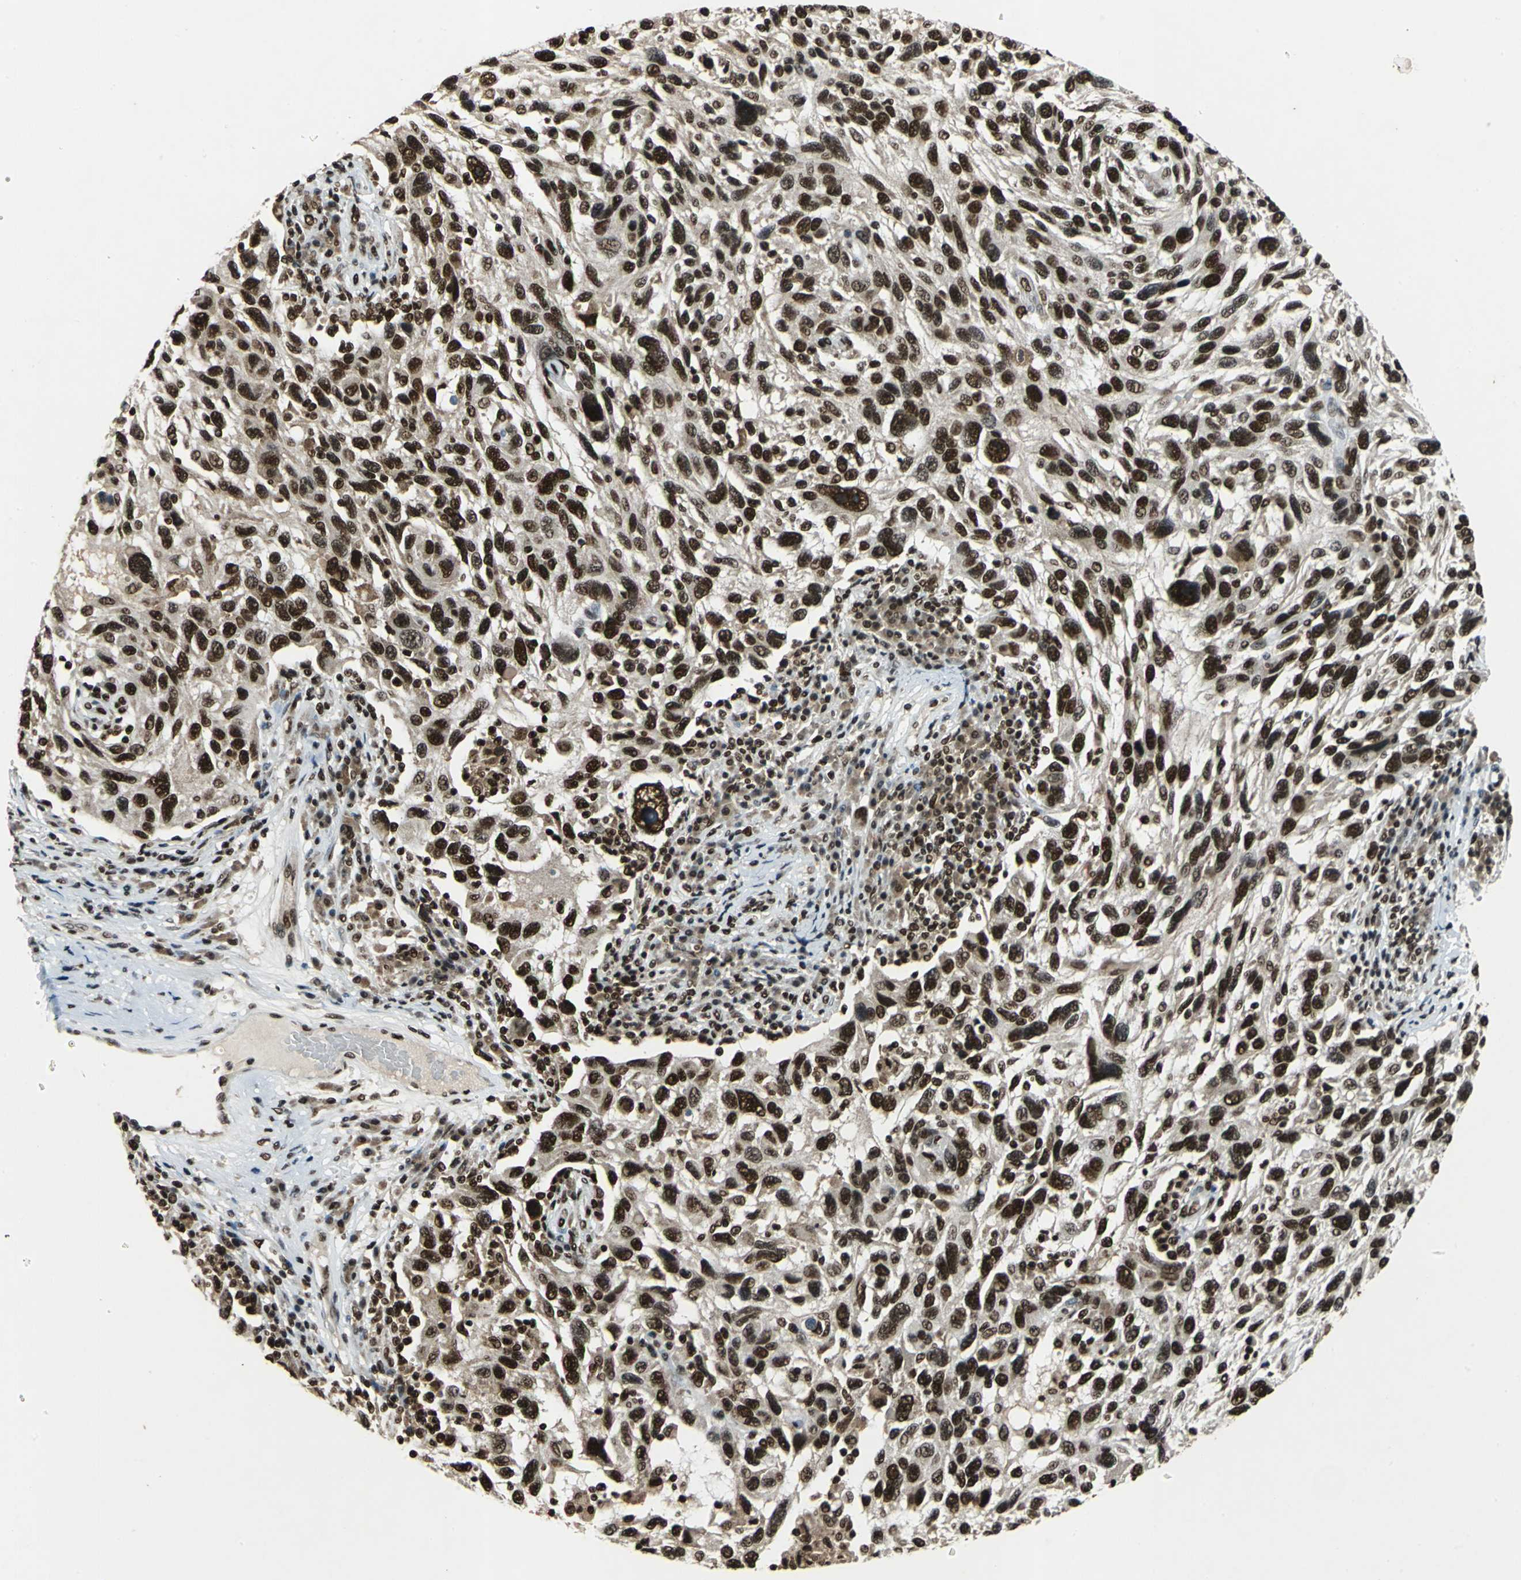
{"staining": {"intensity": "strong", "quantity": ">75%", "location": "nuclear"}, "tissue": "melanoma", "cell_type": "Tumor cells", "image_type": "cancer", "snomed": [{"axis": "morphology", "description": "Malignant melanoma, NOS"}, {"axis": "topography", "description": "Skin"}], "caption": "Immunohistochemistry (DAB (3,3'-diaminobenzidine)) staining of human malignant melanoma displays strong nuclear protein expression in approximately >75% of tumor cells.", "gene": "MTA2", "patient": {"sex": "male", "age": 53}}